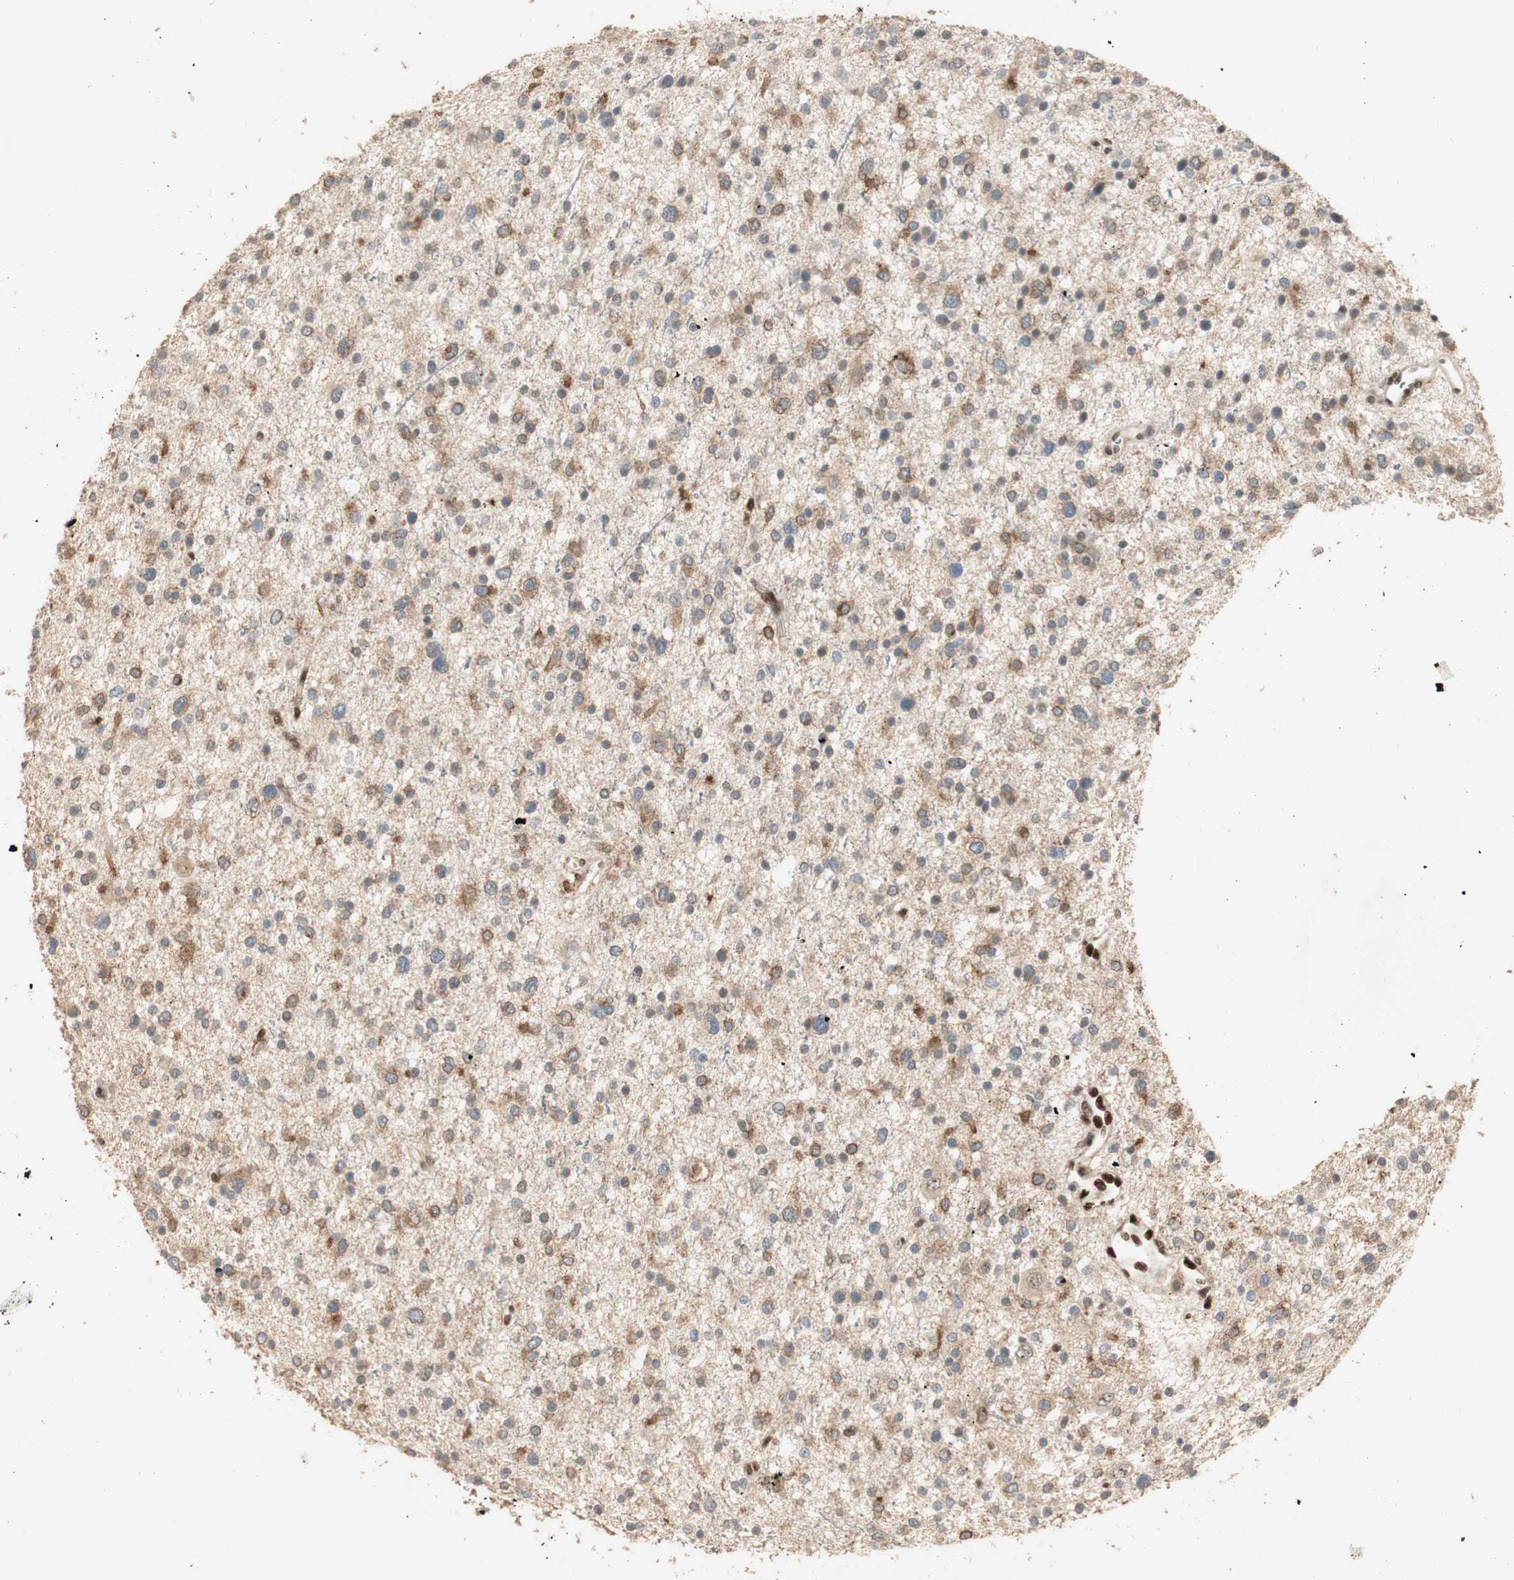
{"staining": {"intensity": "moderate", "quantity": ">75%", "location": "cytoplasmic/membranous"}, "tissue": "glioma", "cell_type": "Tumor cells", "image_type": "cancer", "snomed": [{"axis": "morphology", "description": "Glioma, malignant, Low grade"}, {"axis": "topography", "description": "Brain"}], "caption": "Immunohistochemistry (IHC) of human low-grade glioma (malignant) reveals medium levels of moderate cytoplasmic/membranous staining in approximately >75% of tumor cells.", "gene": "FOXP1", "patient": {"sex": "female", "age": 37}}